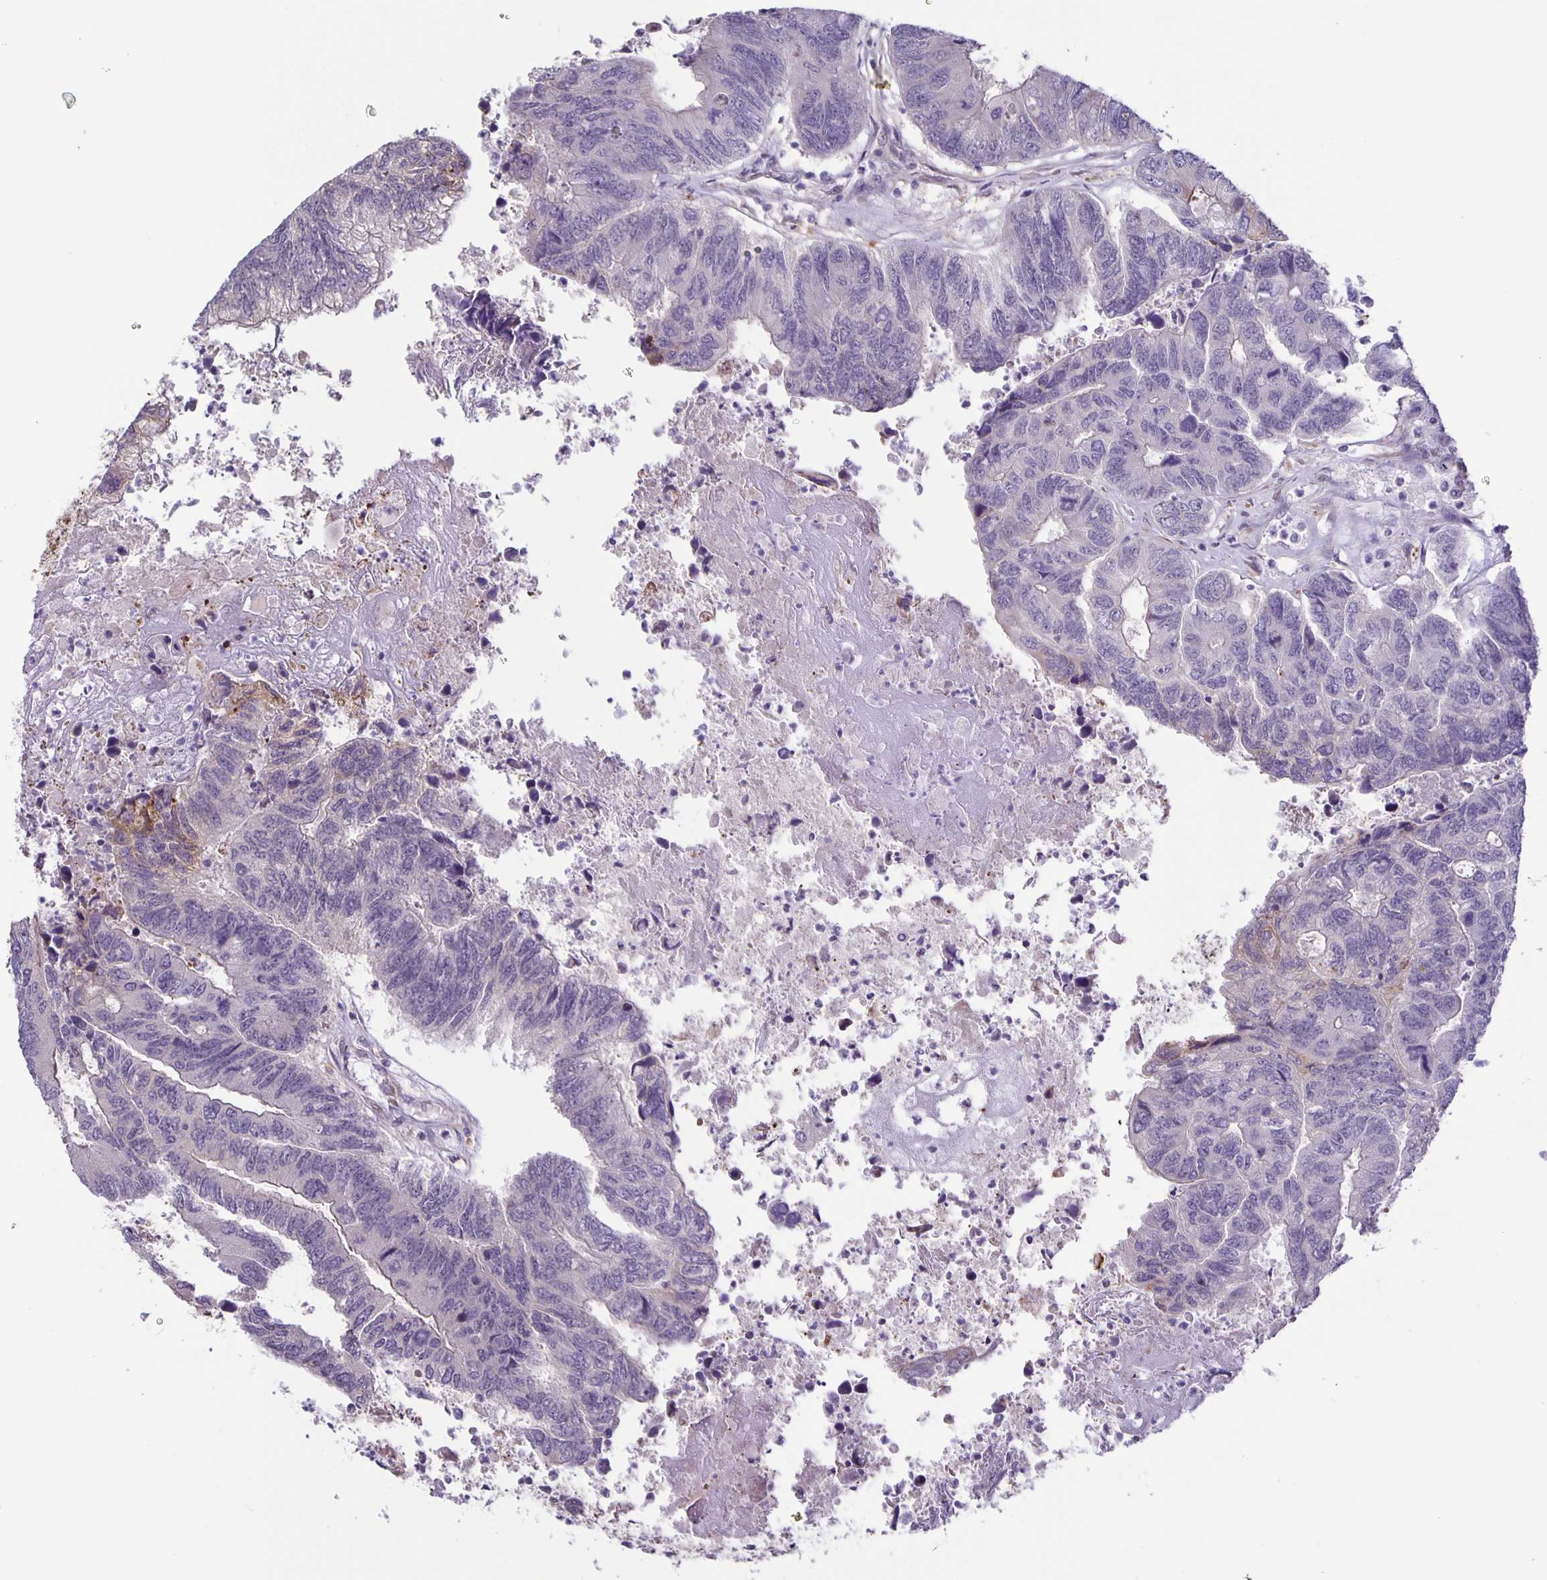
{"staining": {"intensity": "negative", "quantity": "none", "location": "none"}, "tissue": "colorectal cancer", "cell_type": "Tumor cells", "image_type": "cancer", "snomed": [{"axis": "morphology", "description": "Adenocarcinoma, NOS"}, {"axis": "topography", "description": "Colon"}], "caption": "IHC of colorectal cancer displays no staining in tumor cells.", "gene": "MAPK12", "patient": {"sex": "female", "age": 67}}